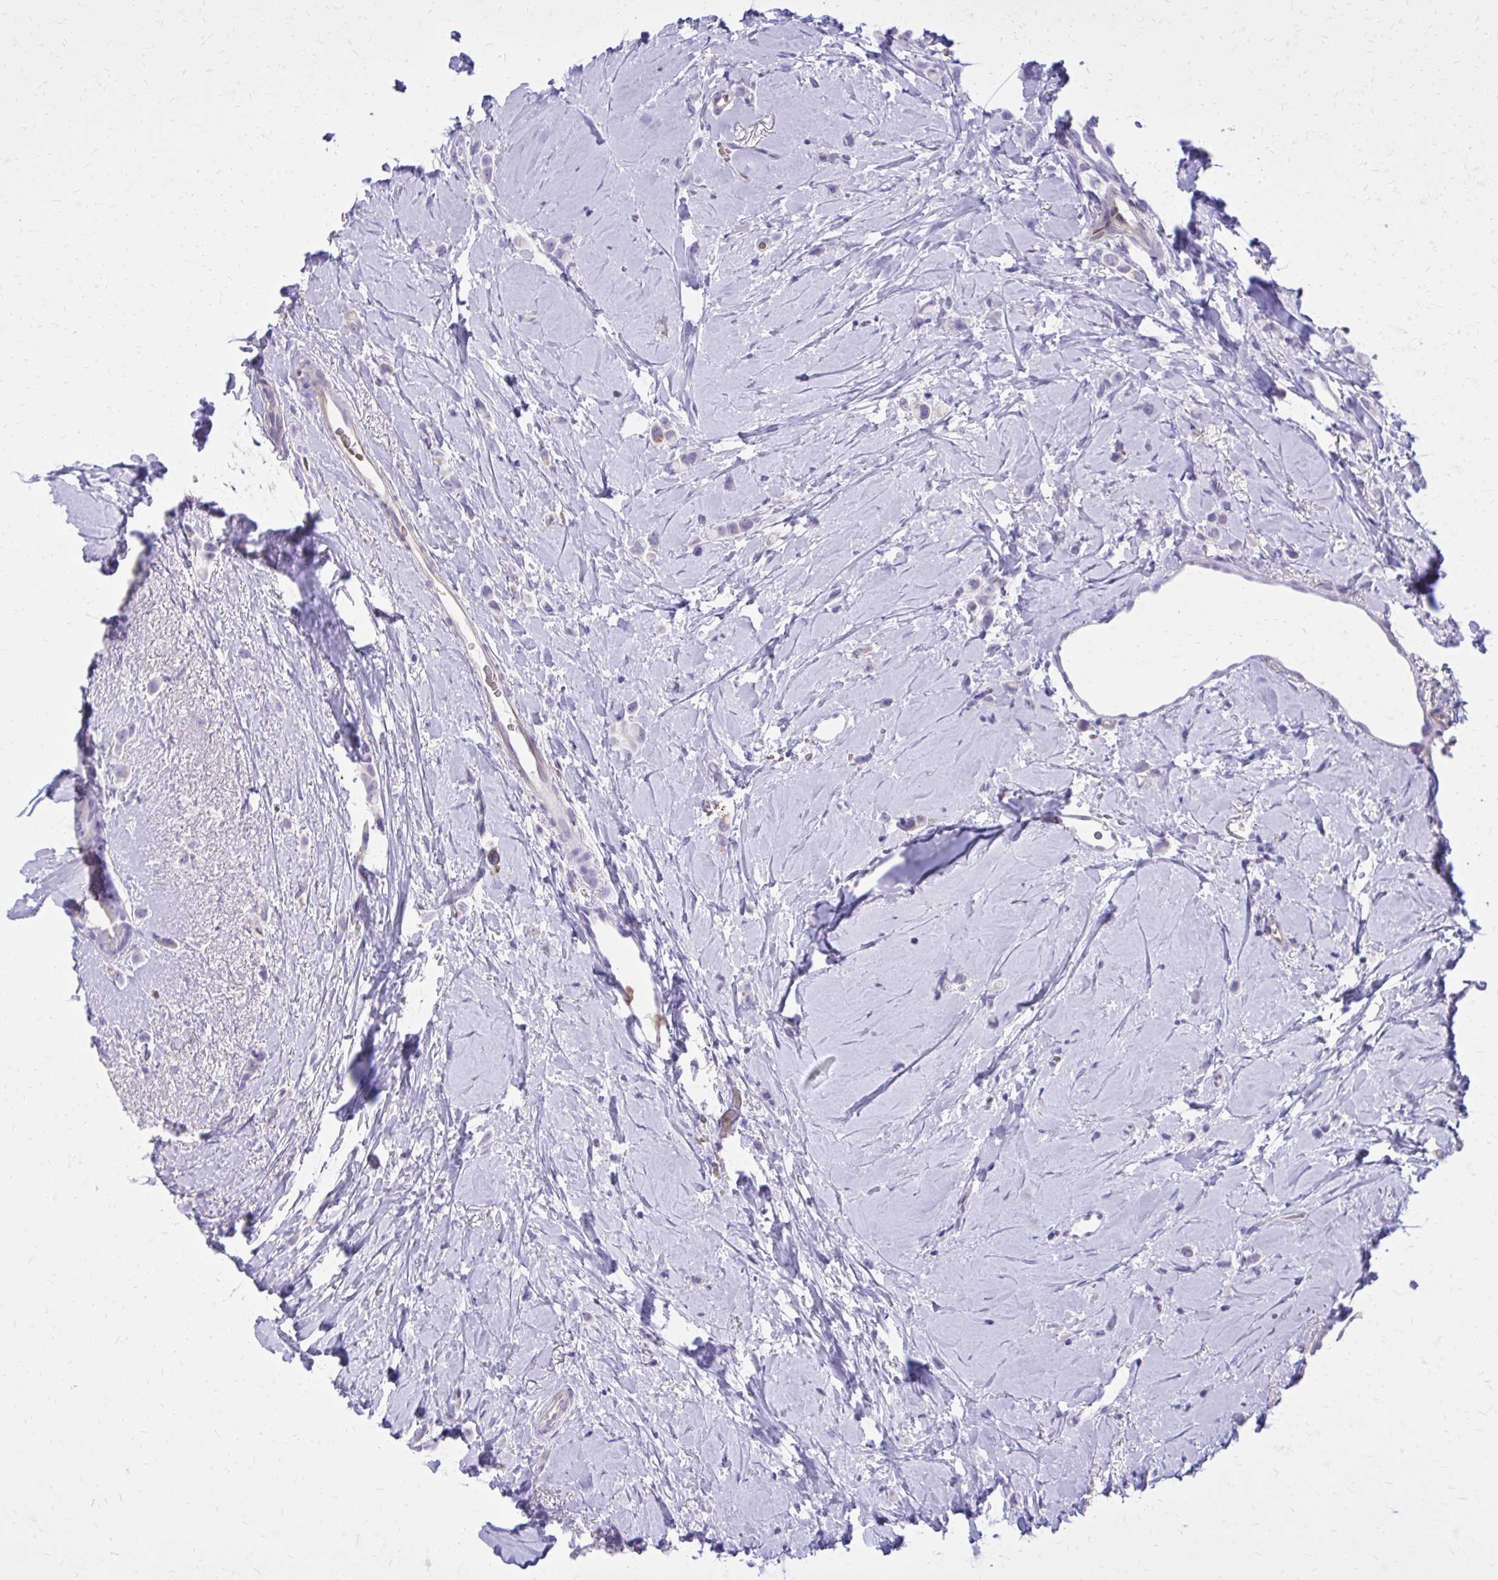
{"staining": {"intensity": "negative", "quantity": "none", "location": "none"}, "tissue": "breast cancer", "cell_type": "Tumor cells", "image_type": "cancer", "snomed": [{"axis": "morphology", "description": "Lobular carcinoma"}, {"axis": "topography", "description": "Breast"}], "caption": "IHC micrograph of breast cancer stained for a protein (brown), which reveals no staining in tumor cells. (DAB IHC visualized using brightfield microscopy, high magnification).", "gene": "CAT", "patient": {"sex": "female", "age": 66}}